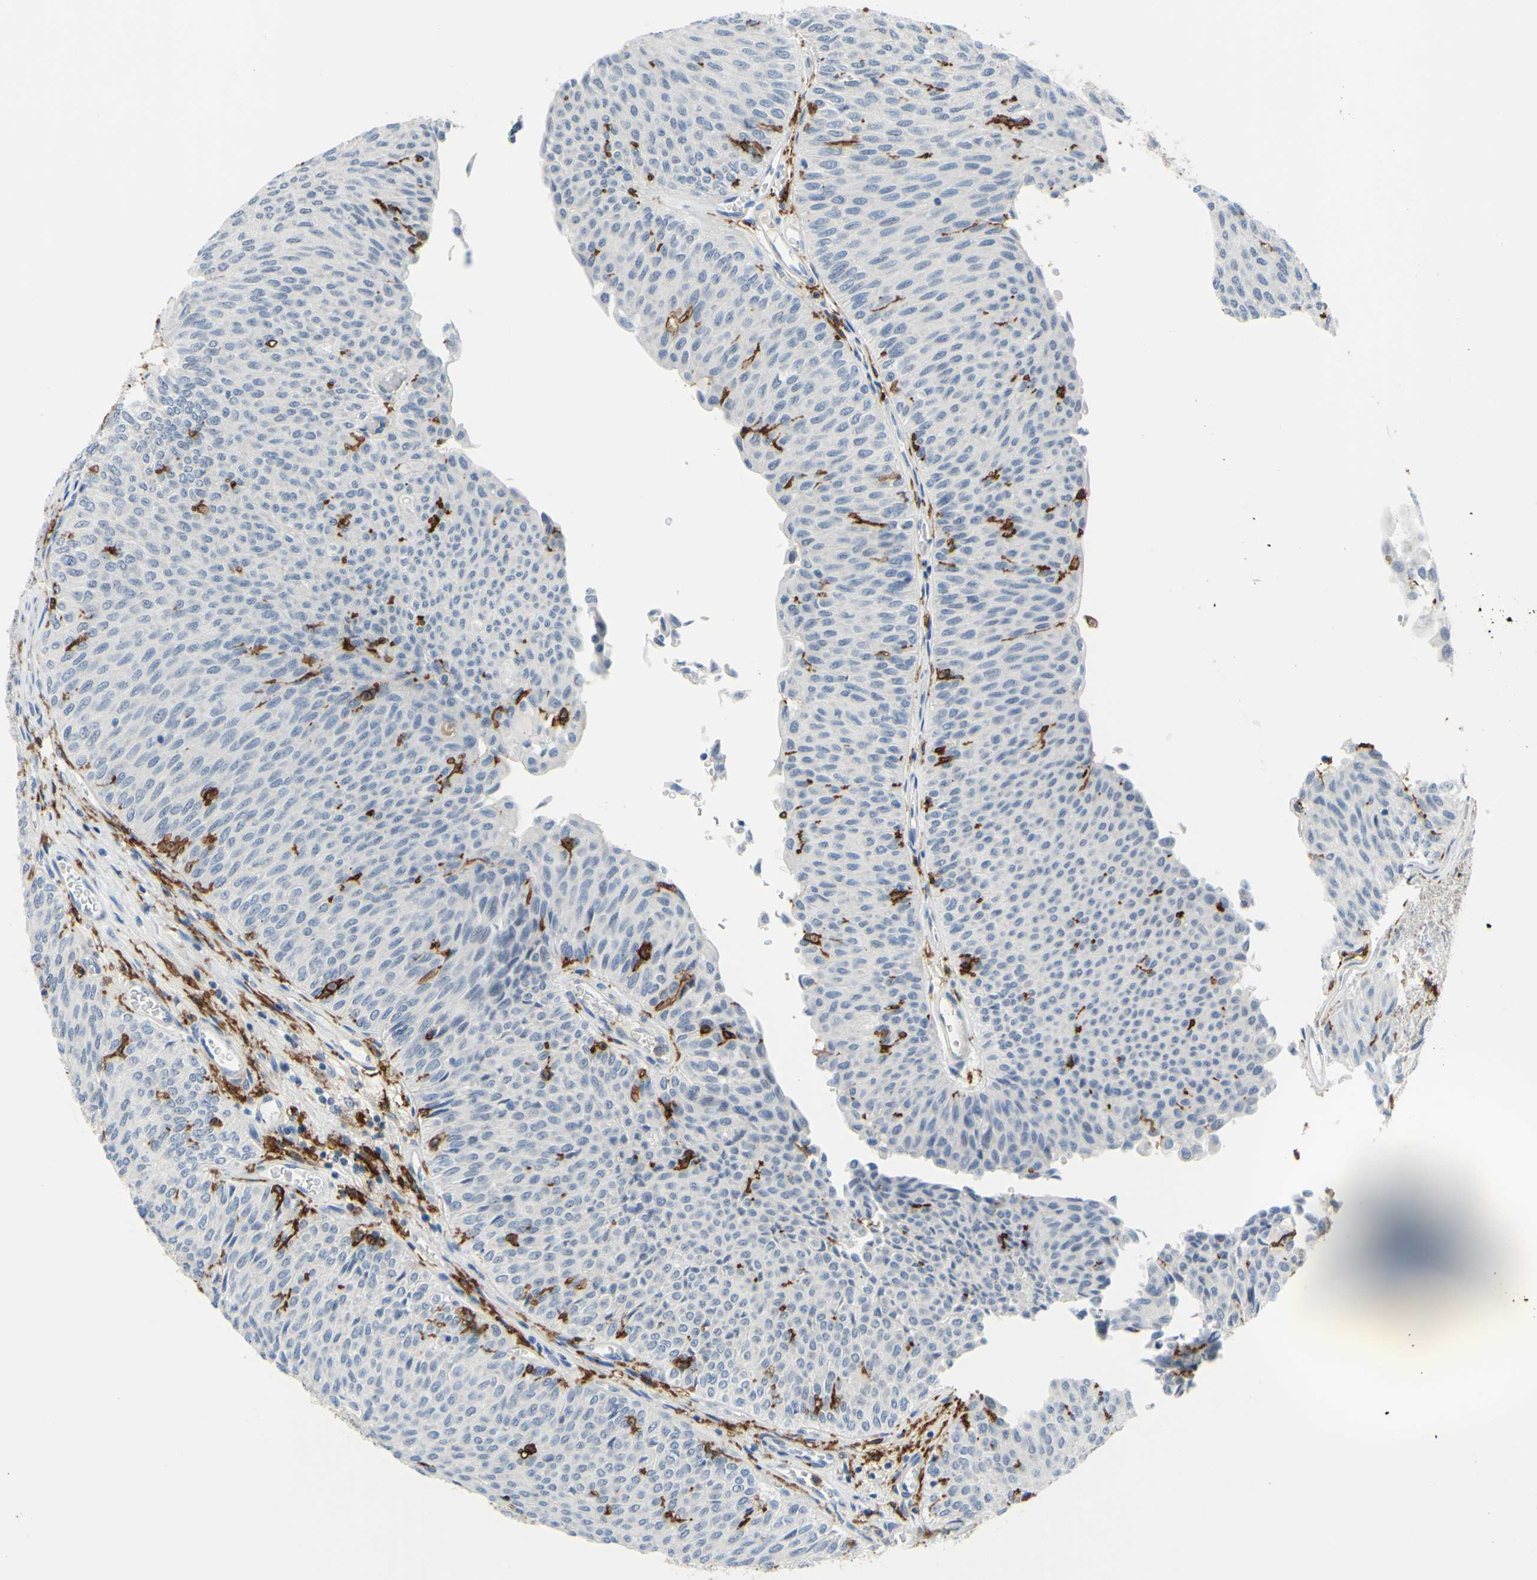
{"staining": {"intensity": "negative", "quantity": "none", "location": "none"}, "tissue": "urothelial cancer", "cell_type": "Tumor cells", "image_type": "cancer", "snomed": [{"axis": "morphology", "description": "Urothelial carcinoma, Low grade"}, {"axis": "topography", "description": "Urinary bladder"}], "caption": "This is an immunohistochemistry (IHC) histopathology image of low-grade urothelial carcinoma. There is no staining in tumor cells.", "gene": "FCGR2A", "patient": {"sex": "male", "age": 78}}